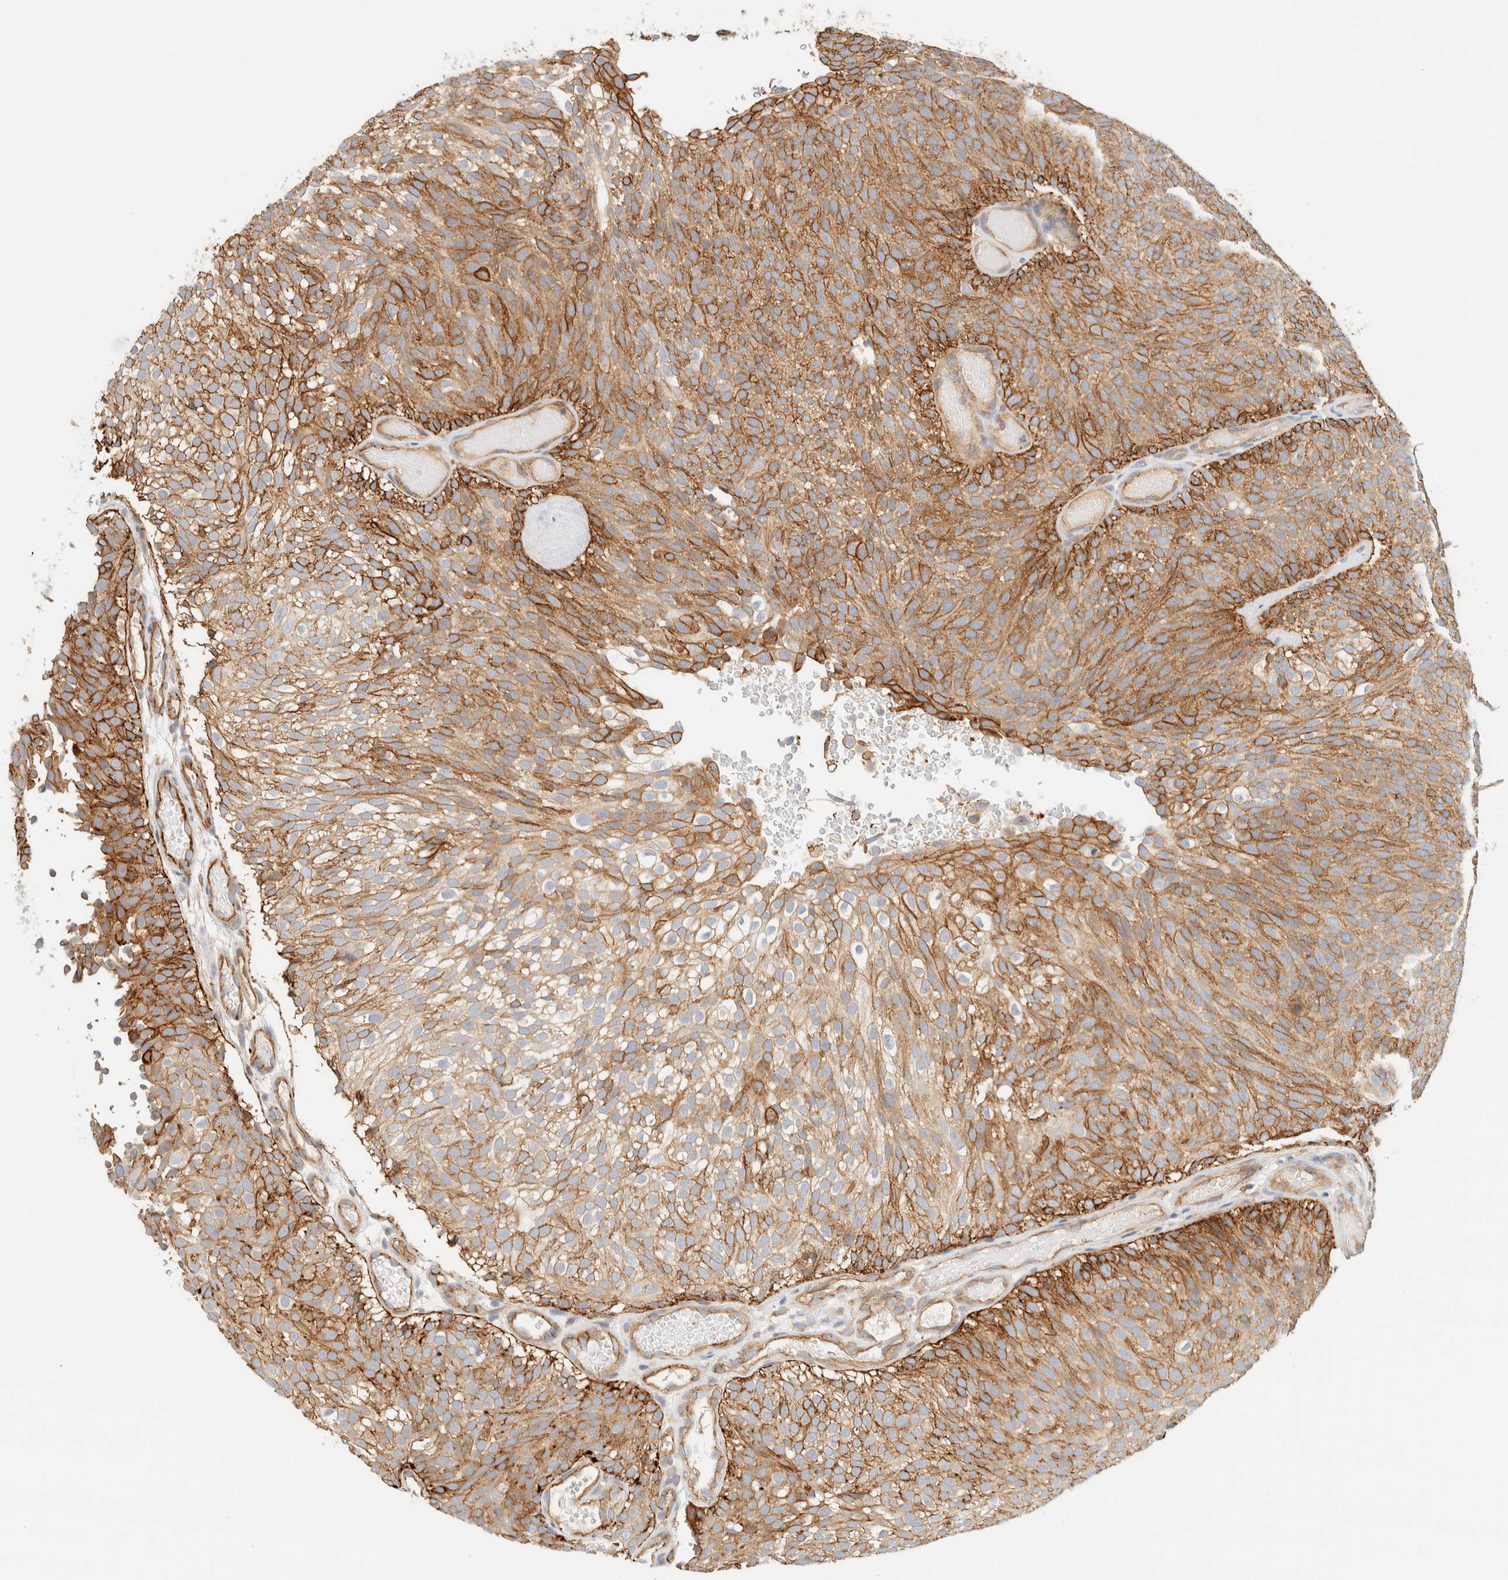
{"staining": {"intensity": "moderate", "quantity": ">75%", "location": "cytoplasmic/membranous"}, "tissue": "urothelial cancer", "cell_type": "Tumor cells", "image_type": "cancer", "snomed": [{"axis": "morphology", "description": "Urothelial carcinoma, Low grade"}, {"axis": "topography", "description": "Urinary bladder"}], "caption": "High-magnification brightfield microscopy of urothelial cancer stained with DAB (brown) and counterstained with hematoxylin (blue). tumor cells exhibit moderate cytoplasmic/membranous positivity is appreciated in approximately>75% of cells.", "gene": "LIMA1", "patient": {"sex": "male", "age": 78}}